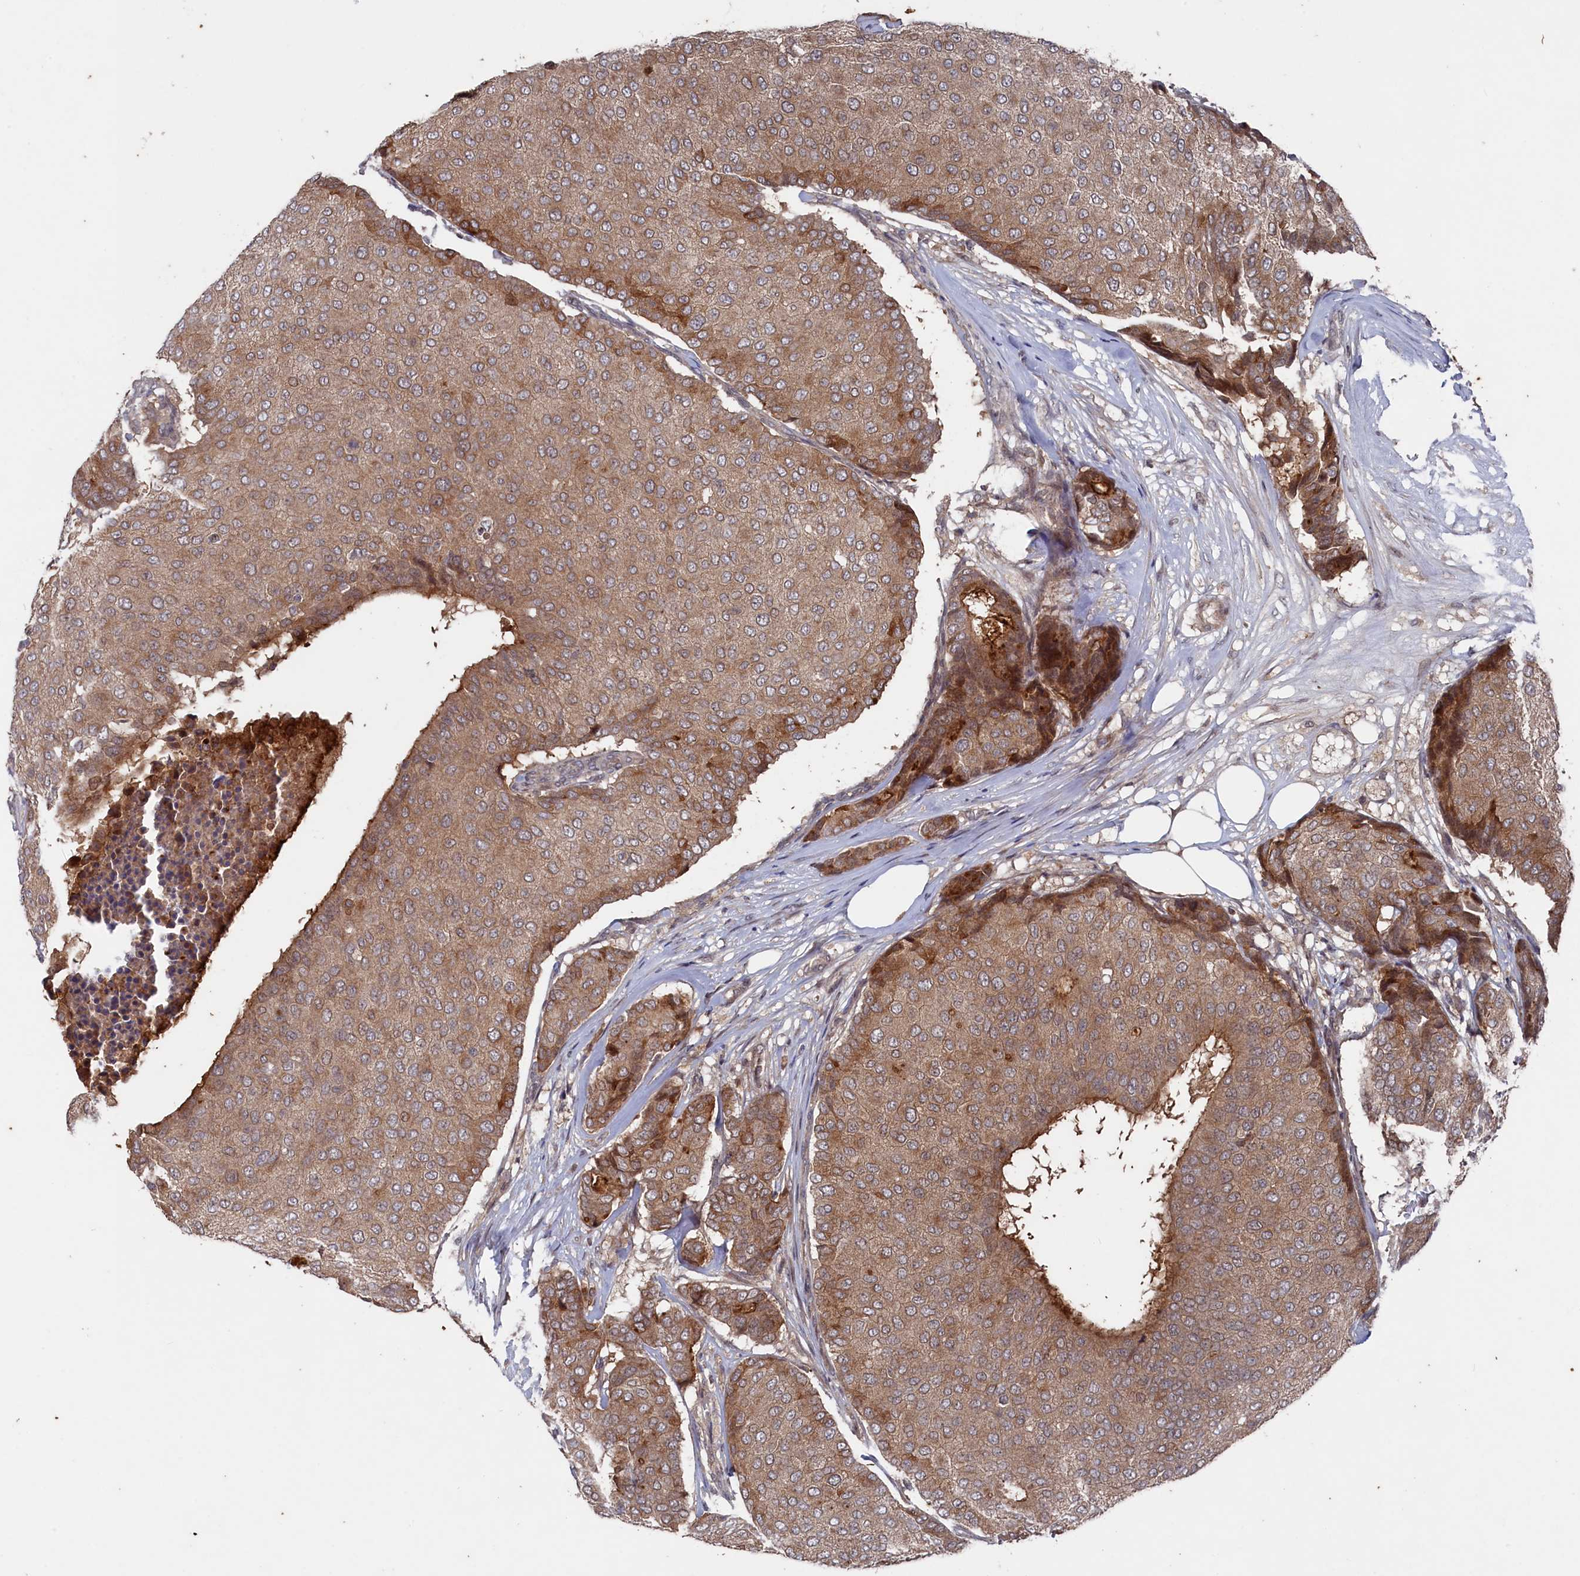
{"staining": {"intensity": "moderate", "quantity": ">75%", "location": "cytoplasmic/membranous"}, "tissue": "breast cancer", "cell_type": "Tumor cells", "image_type": "cancer", "snomed": [{"axis": "morphology", "description": "Duct carcinoma"}, {"axis": "topography", "description": "Breast"}], "caption": "Moderate cytoplasmic/membranous protein expression is identified in approximately >75% of tumor cells in invasive ductal carcinoma (breast).", "gene": "TMC5", "patient": {"sex": "female", "age": 75}}